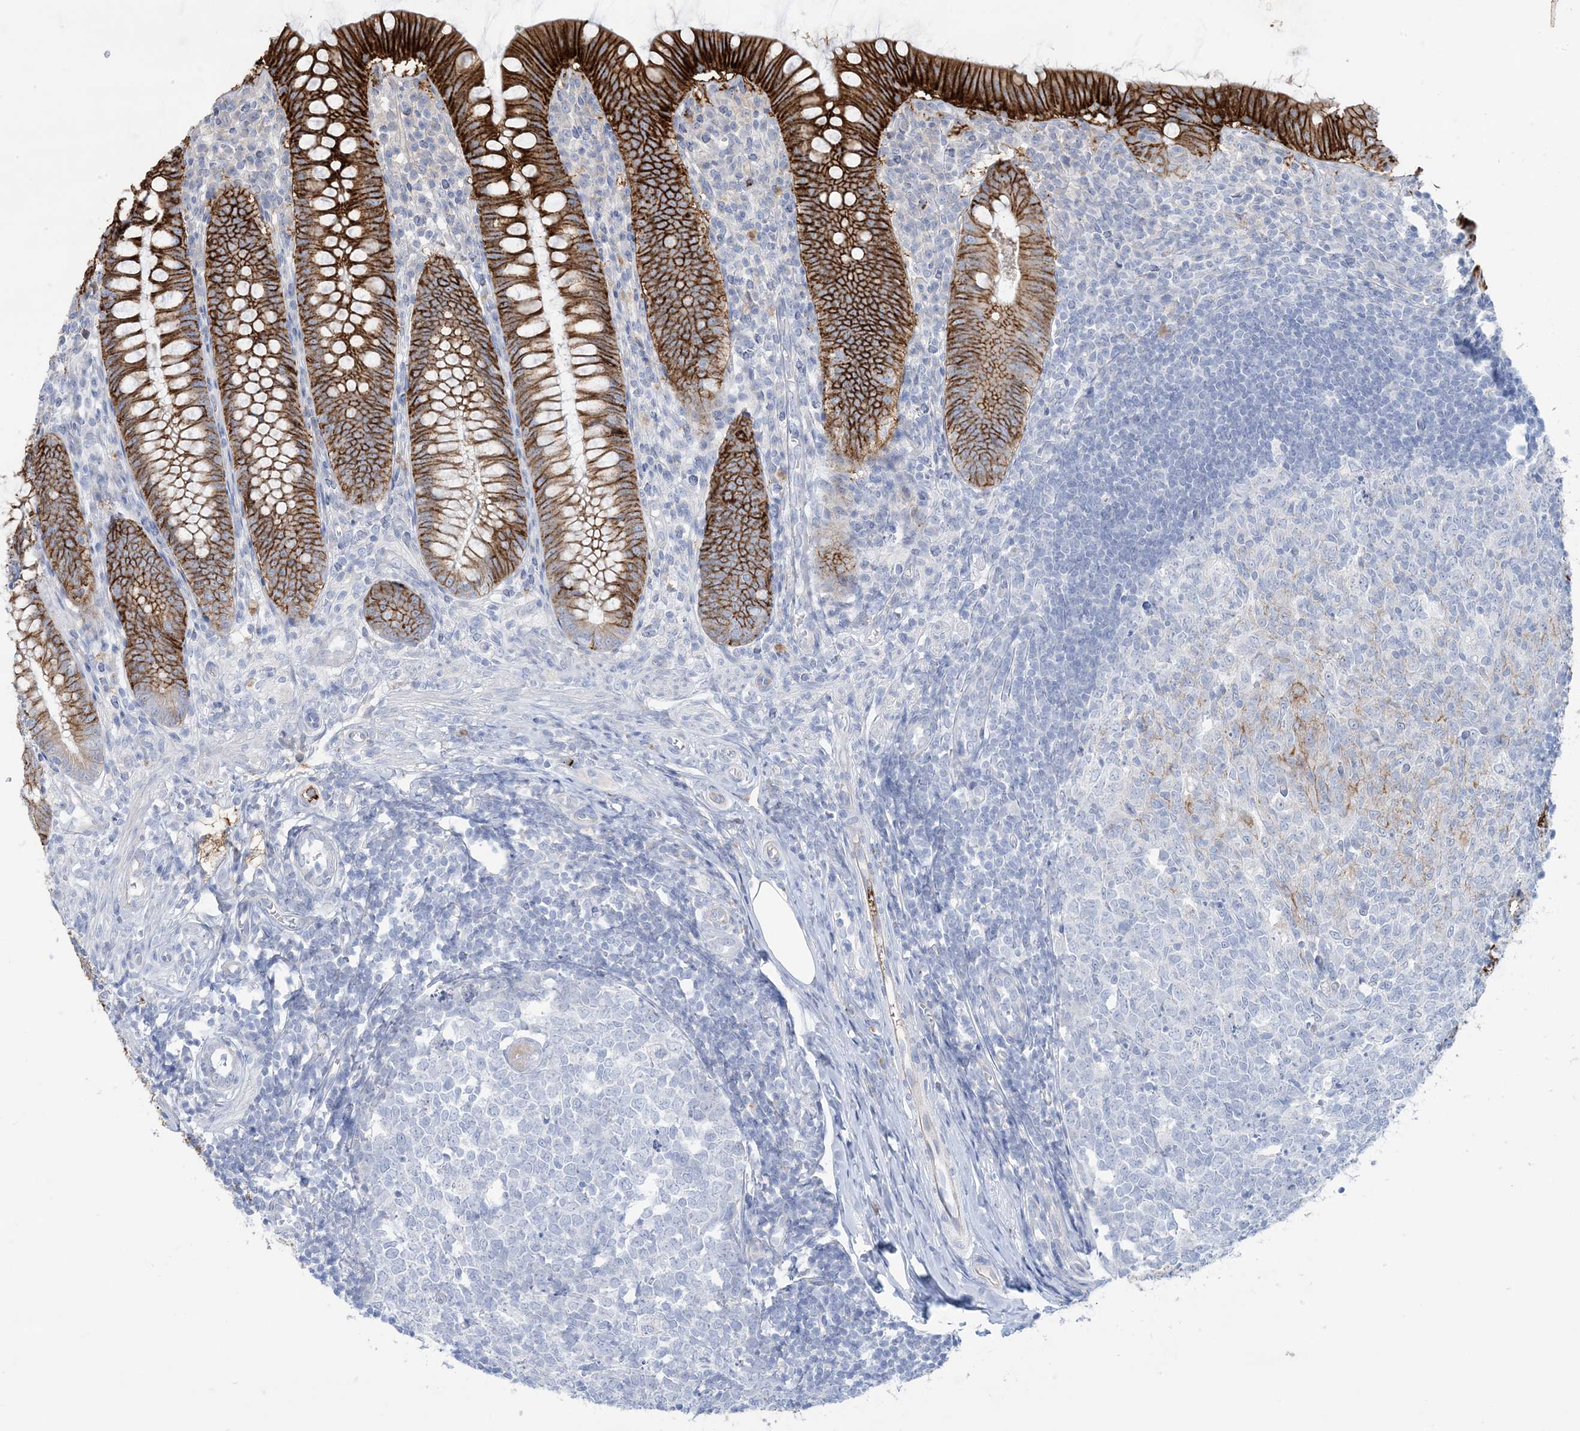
{"staining": {"intensity": "strong", "quantity": ">75%", "location": "cytoplasmic/membranous"}, "tissue": "appendix", "cell_type": "Glandular cells", "image_type": "normal", "snomed": [{"axis": "morphology", "description": "Normal tissue, NOS"}, {"axis": "topography", "description": "Appendix"}], "caption": "IHC (DAB) staining of unremarkable appendix reveals strong cytoplasmic/membranous protein expression in approximately >75% of glandular cells.", "gene": "ATP11C", "patient": {"sex": "male", "age": 14}}